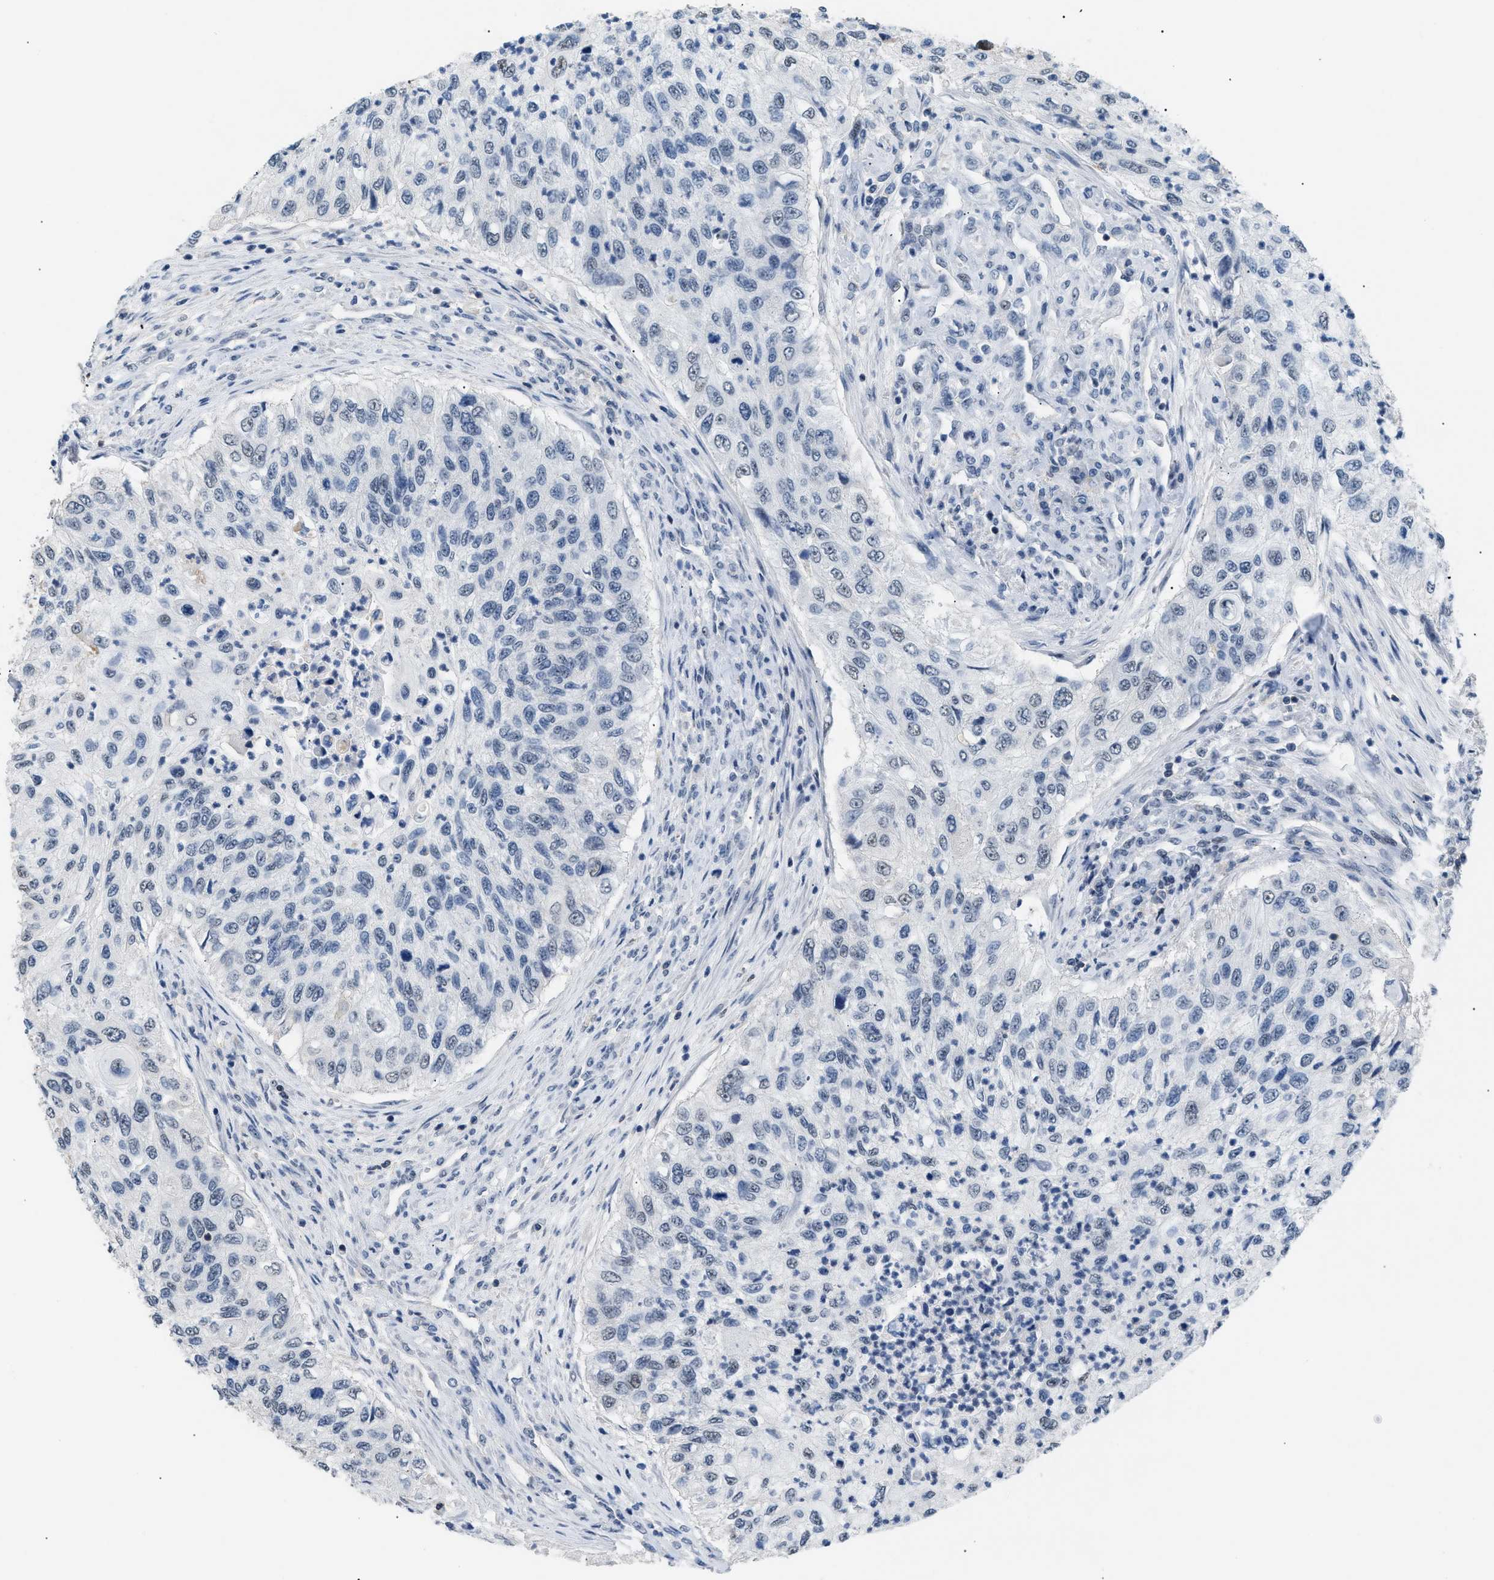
{"staining": {"intensity": "negative", "quantity": "none", "location": "none"}, "tissue": "urothelial cancer", "cell_type": "Tumor cells", "image_type": "cancer", "snomed": [{"axis": "morphology", "description": "Urothelial carcinoma, High grade"}, {"axis": "topography", "description": "Urinary bladder"}], "caption": "This is an immunohistochemistry histopathology image of urothelial cancer. There is no staining in tumor cells.", "gene": "KCNC3", "patient": {"sex": "female", "age": 60}}